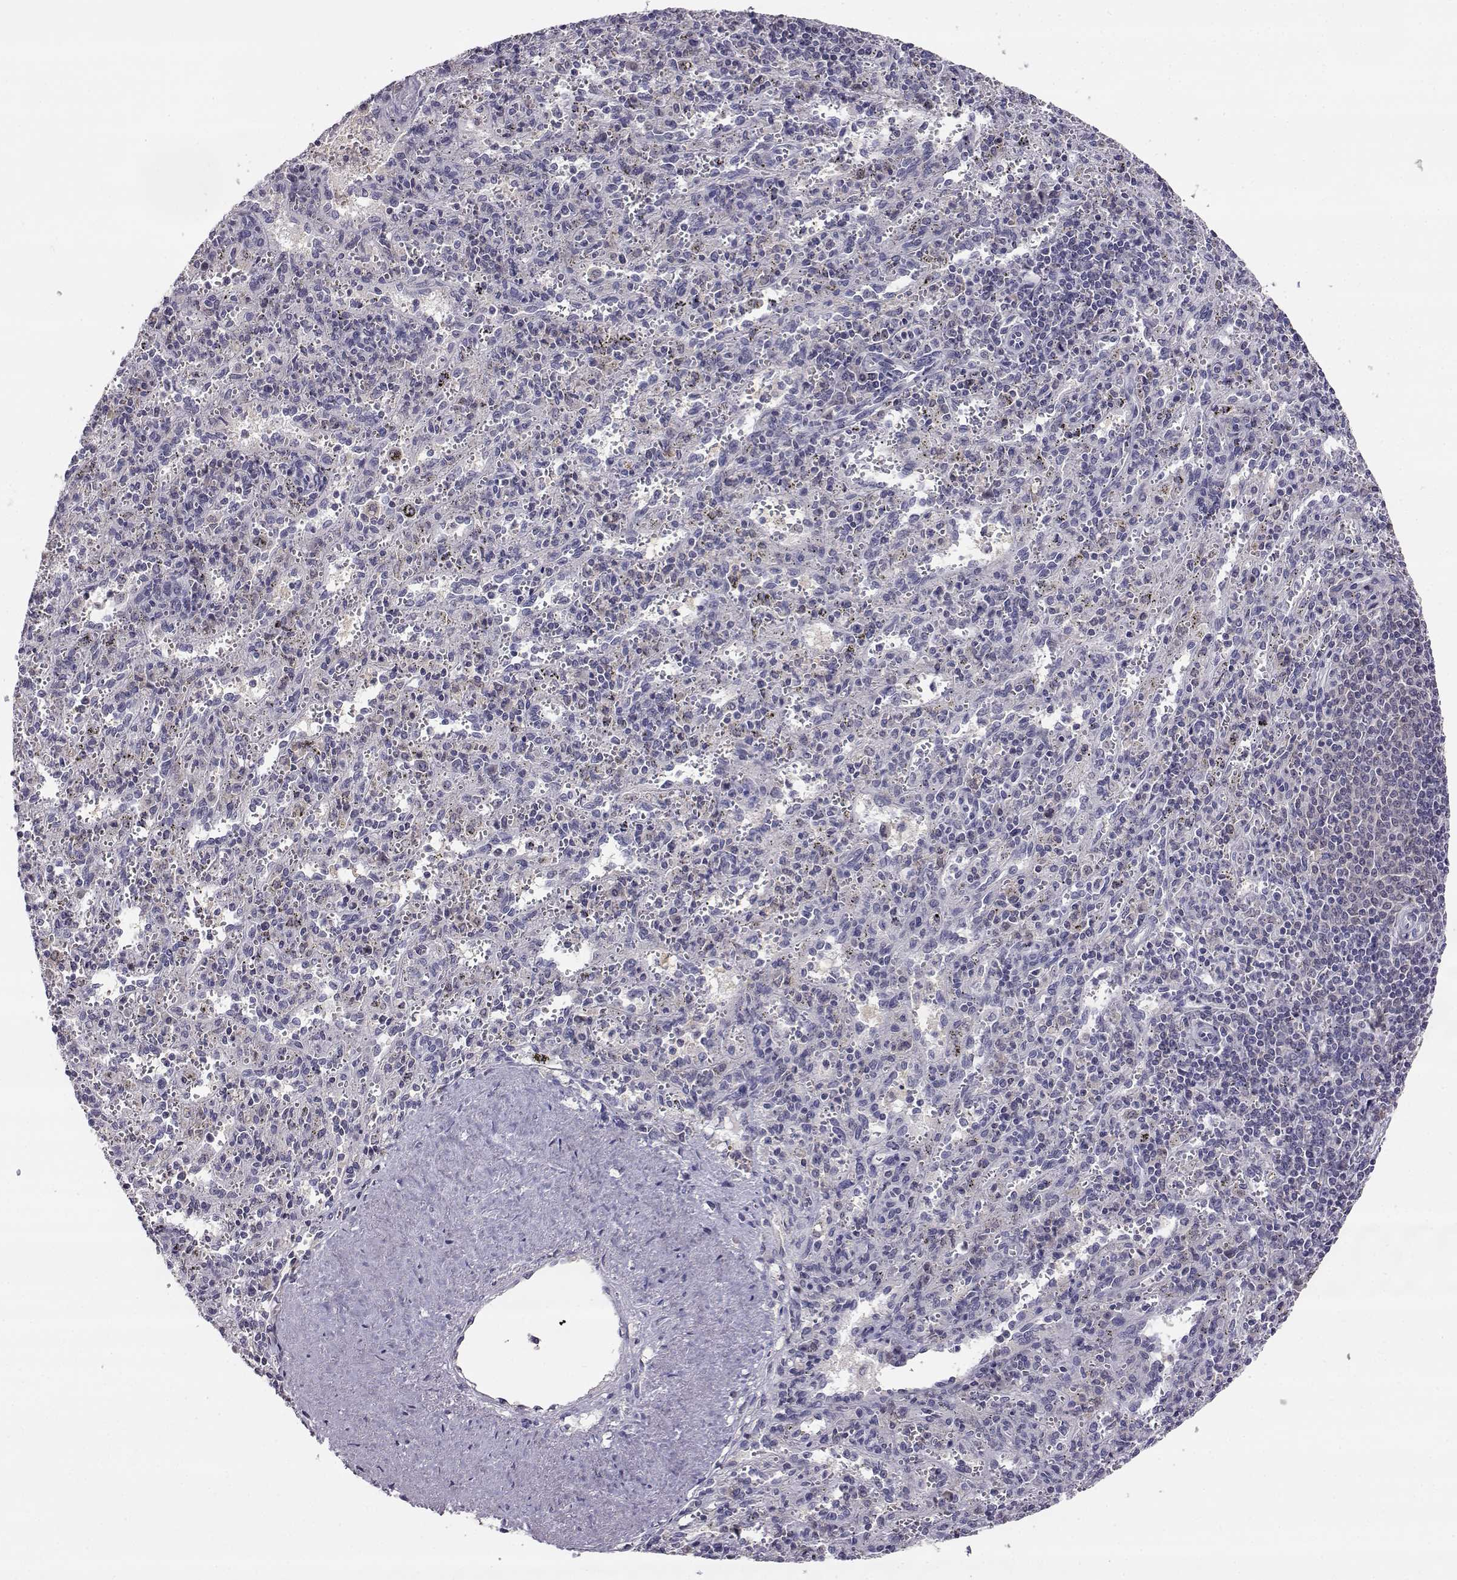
{"staining": {"intensity": "negative", "quantity": "none", "location": "none"}, "tissue": "spleen", "cell_type": "Cells in red pulp", "image_type": "normal", "snomed": [{"axis": "morphology", "description": "Normal tissue, NOS"}, {"axis": "topography", "description": "Spleen"}], "caption": "A photomicrograph of human spleen is negative for staining in cells in red pulp. Brightfield microscopy of immunohistochemistry stained with DAB (3,3'-diaminobenzidine) (brown) and hematoxylin (blue), captured at high magnification.", "gene": "AKR1B1", "patient": {"sex": "male", "age": 57}}